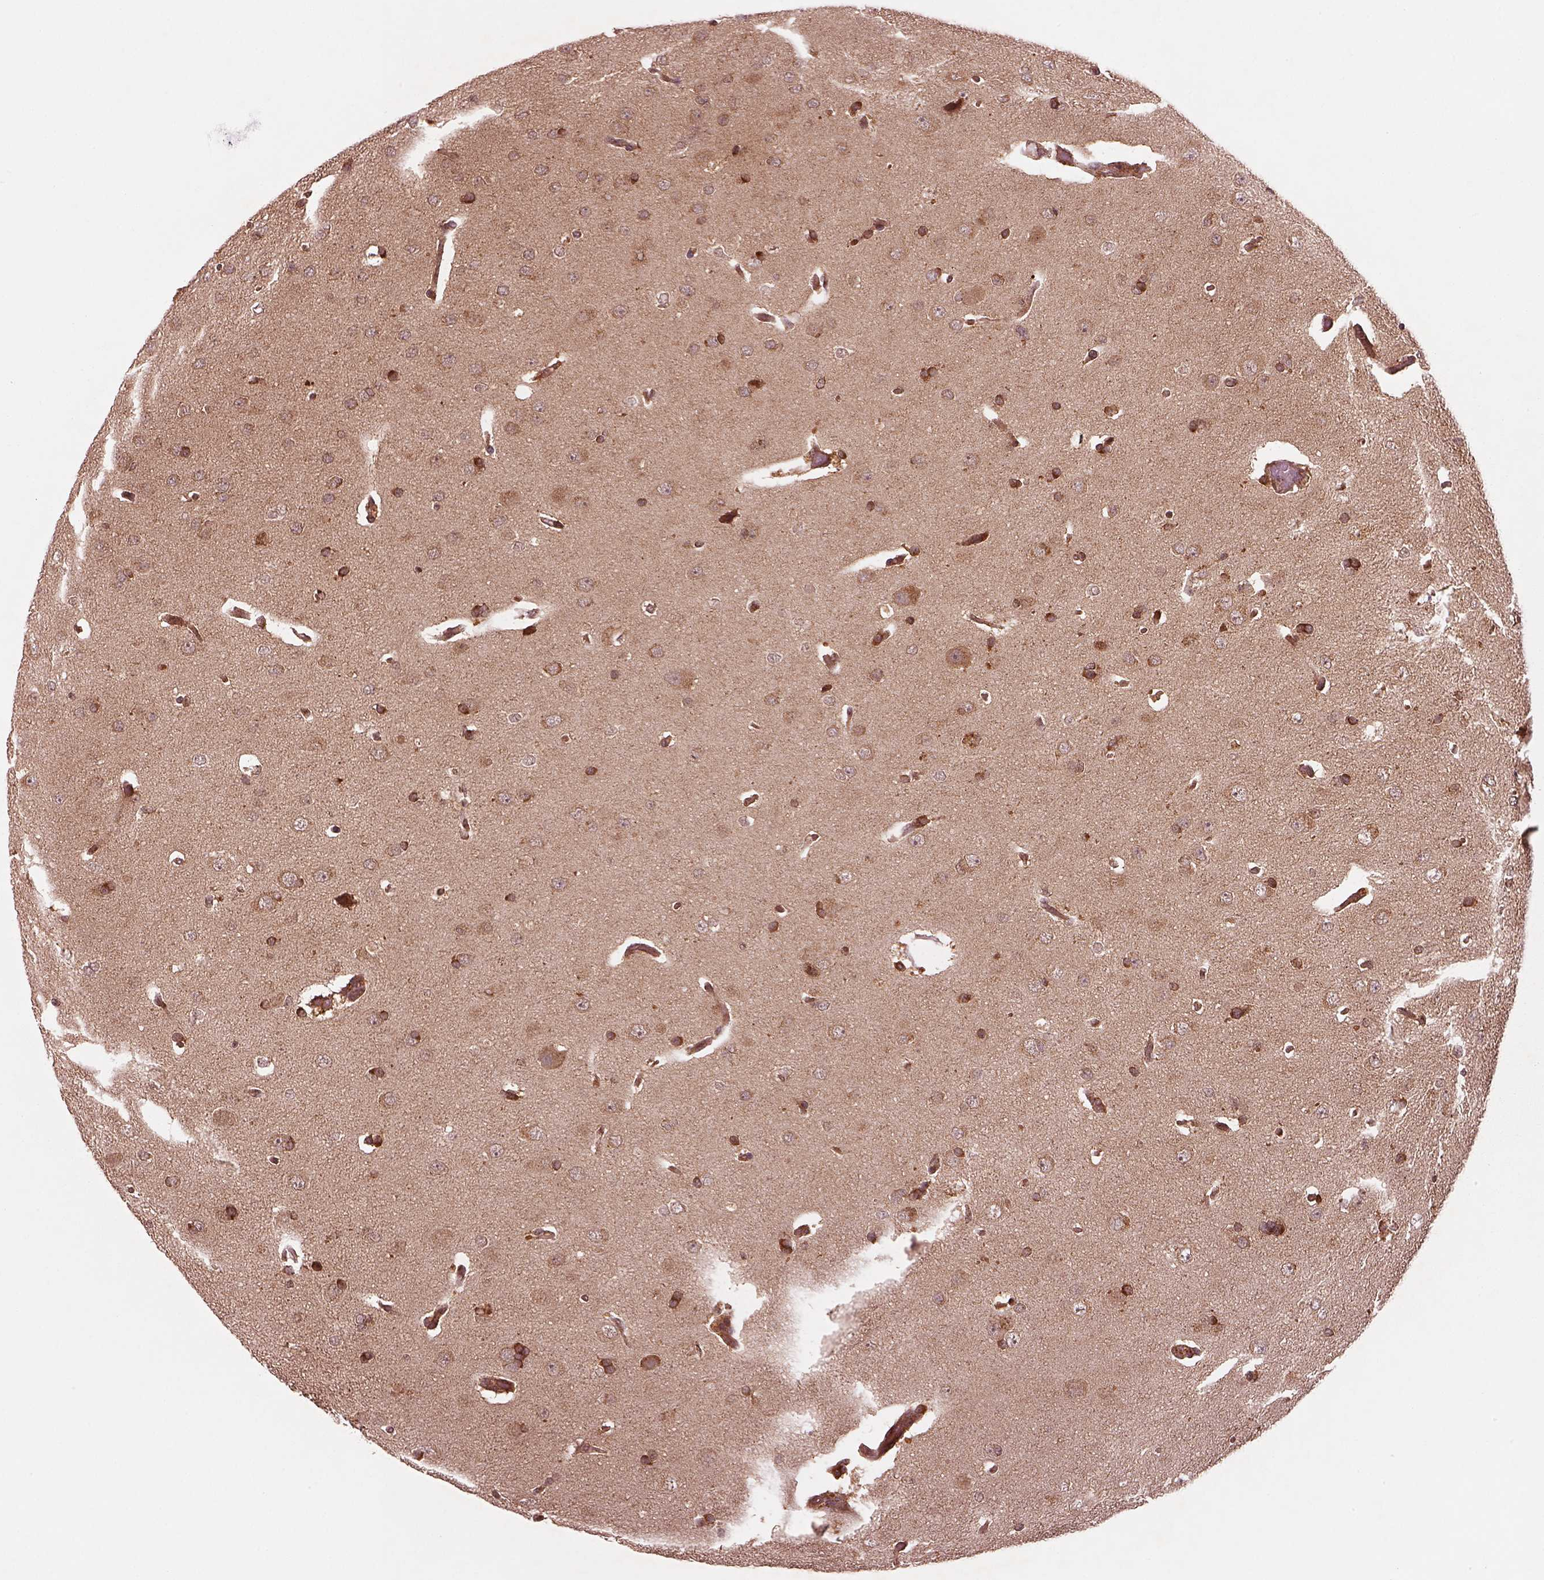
{"staining": {"intensity": "strong", "quantity": "25%-75%", "location": "cytoplasmic/membranous"}, "tissue": "glioma", "cell_type": "Tumor cells", "image_type": "cancer", "snomed": [{"axis": "morphology", "description": "Glioma, malignant, Low grade"}, {"axis": "topography", "description": "Brain"}], "caption": "Immunohistochemistry (IHC) of glioma displays high levels of strong cytoplasmic/membranous staining in approximately 25%-75% of tumor cells. (Stains: DAB (3,3'-diaminobenzidine) in brown, nuclei in blue, Microscopy: brightfield microscopy at high magnification).", "gene": "WASHC2A", "patient": {"sex": "female", "age": 54}}